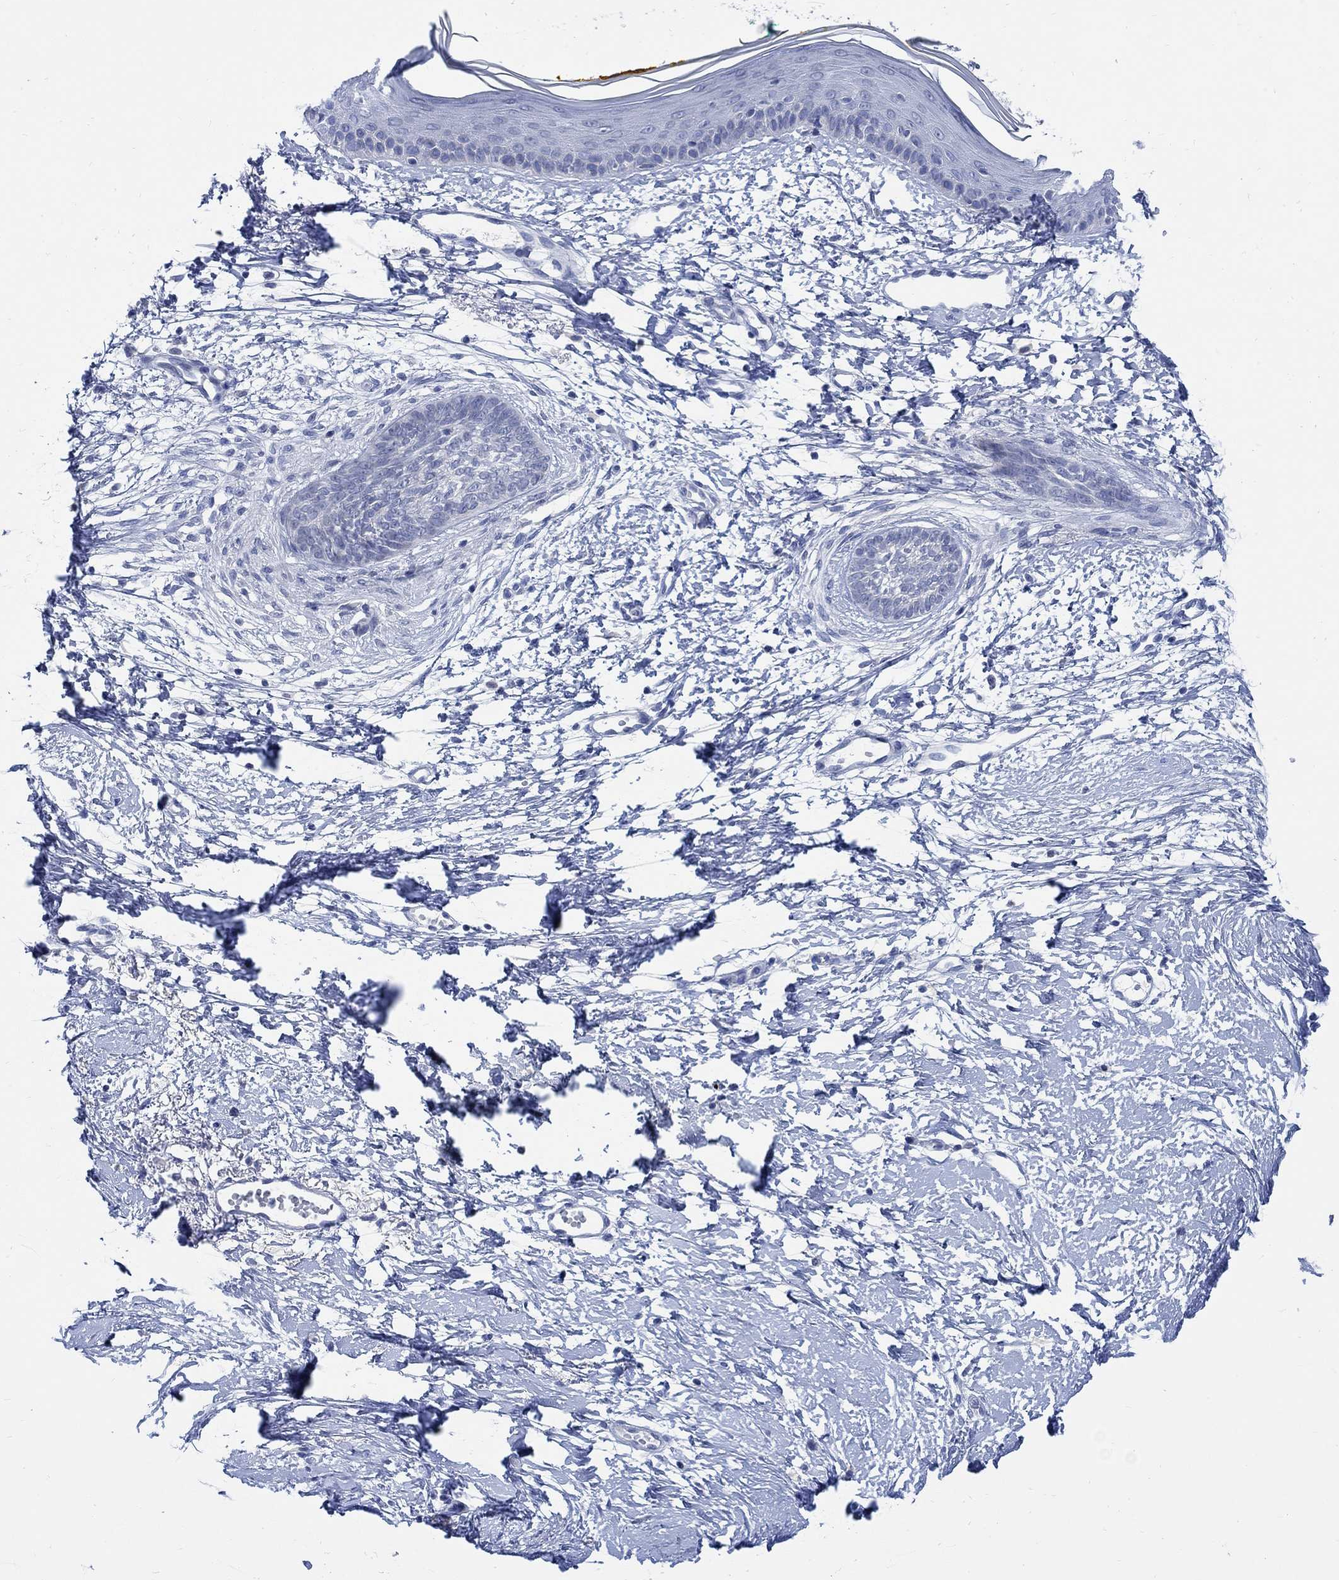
{"staining": {"intensity": "negative", "quantity": "none", "location": "none"}, "tissue": "skin cancer", "cell_type": "Tumor cells", "image_type": "cancer", "snomed": [{"axis": "morphology", "description": "Normal tissue, NOS"}, {"axis": "morphology", "description": "Basal cell carcinoma"}, {"axis": "topography", "description": "Skin"}], "caption": "High power microscopy image of an IHC histopathology image of skin cancer, revealing no significant expression in tumor cells.", "gene": "CAMK2N1", "patient": {"sex": "male", "age": 84}}